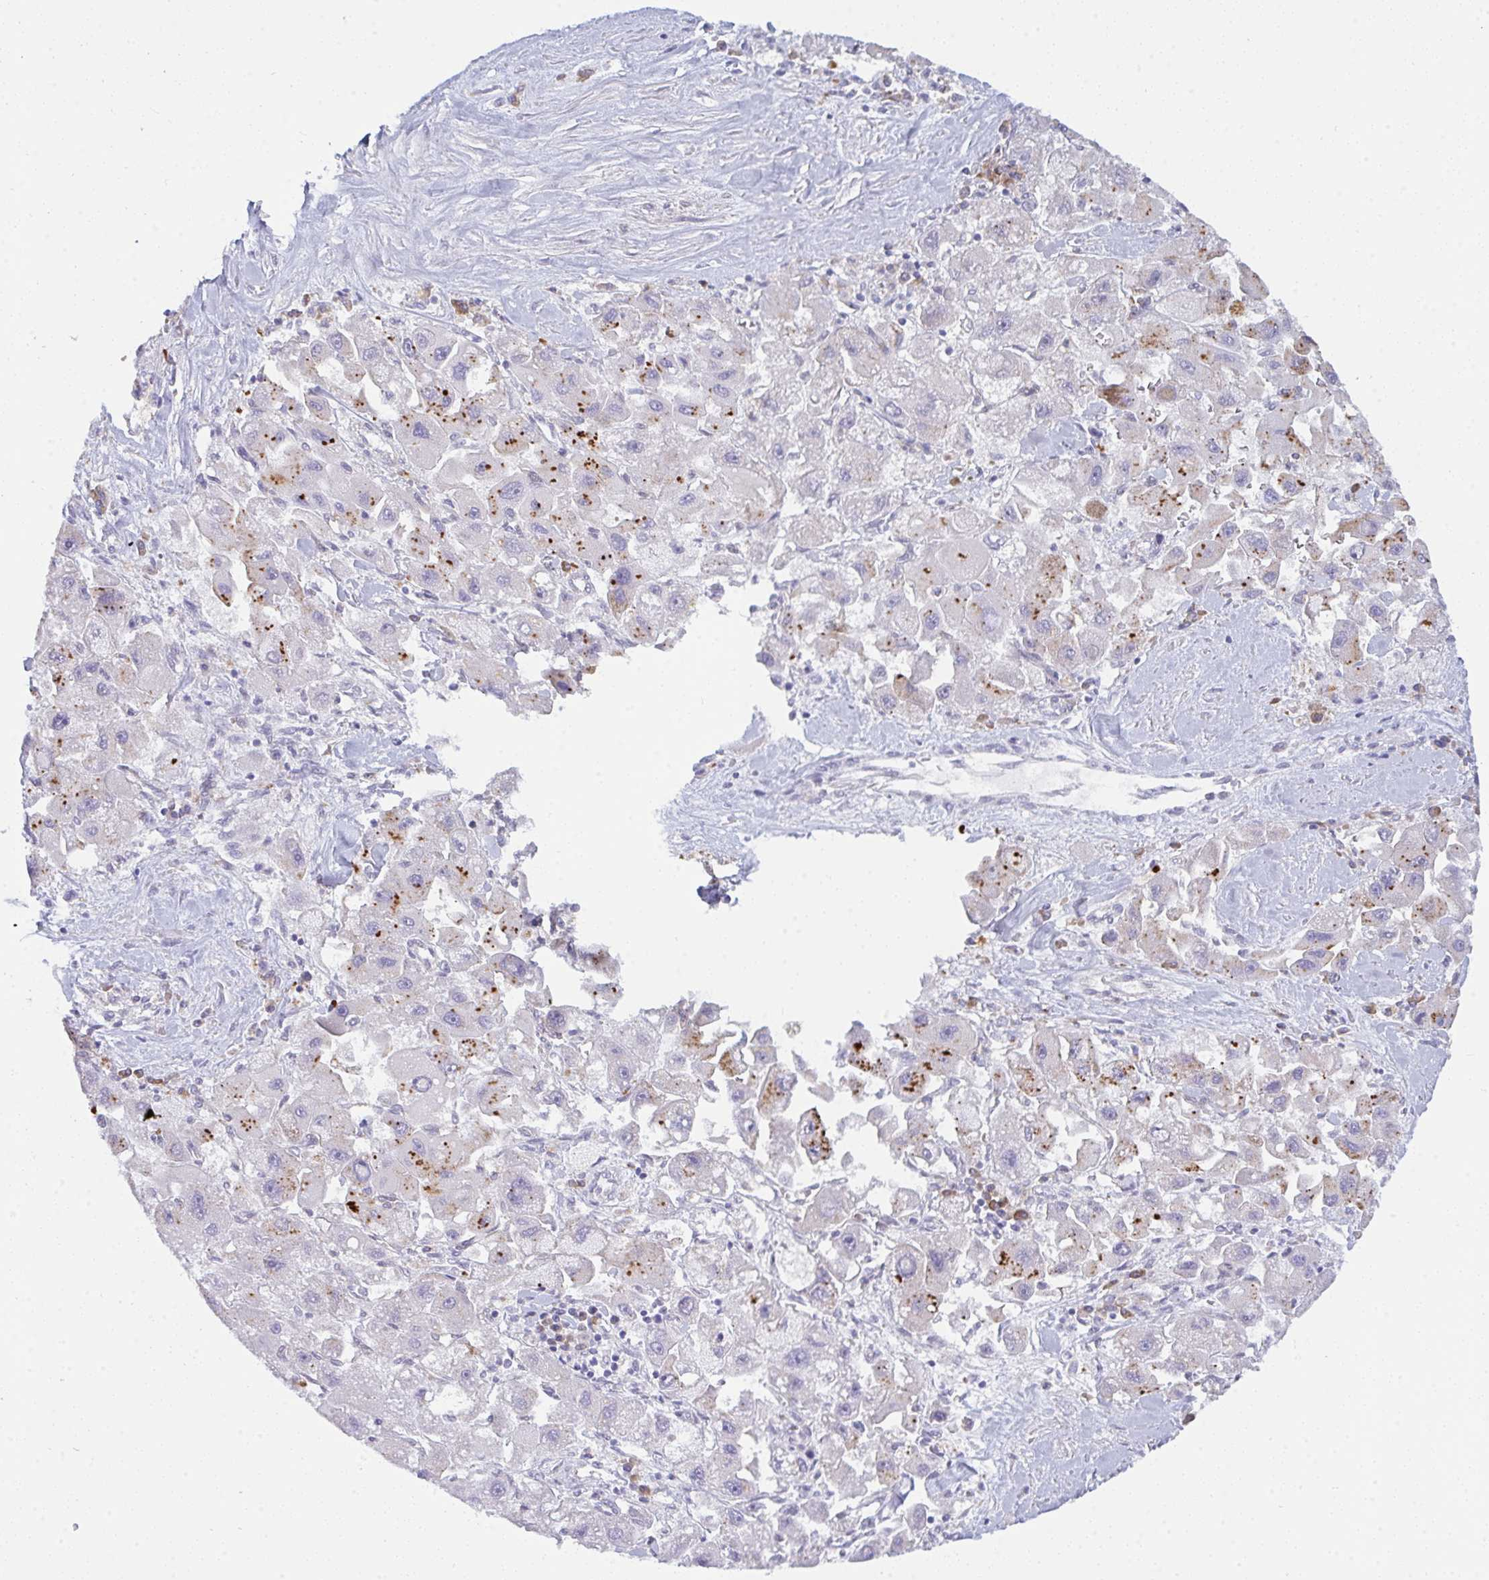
{"staining": {"intensity": "negative", "quantity": "none", "location": "none"}, "tissue": "liver cancer", "cell_type": "Tumor cells", "image_type": "cancer", "snomed": [{"axis": "morphology", "description": "Carcinoma, Hepatocellular, NOS"}, {"axis": "topography", "description": "Liver"}], "caption": "An image of human hepatocellular carcinoma (liver) is negative for staining in tumor cells. The staining was performed using DAB to visualize the protein expression in brown, while the nuclei were stained in blue with hematoxylin (Magnification: 20x).", "gene": "GAB1", "patient": {"sex": "male", "age": 24}}